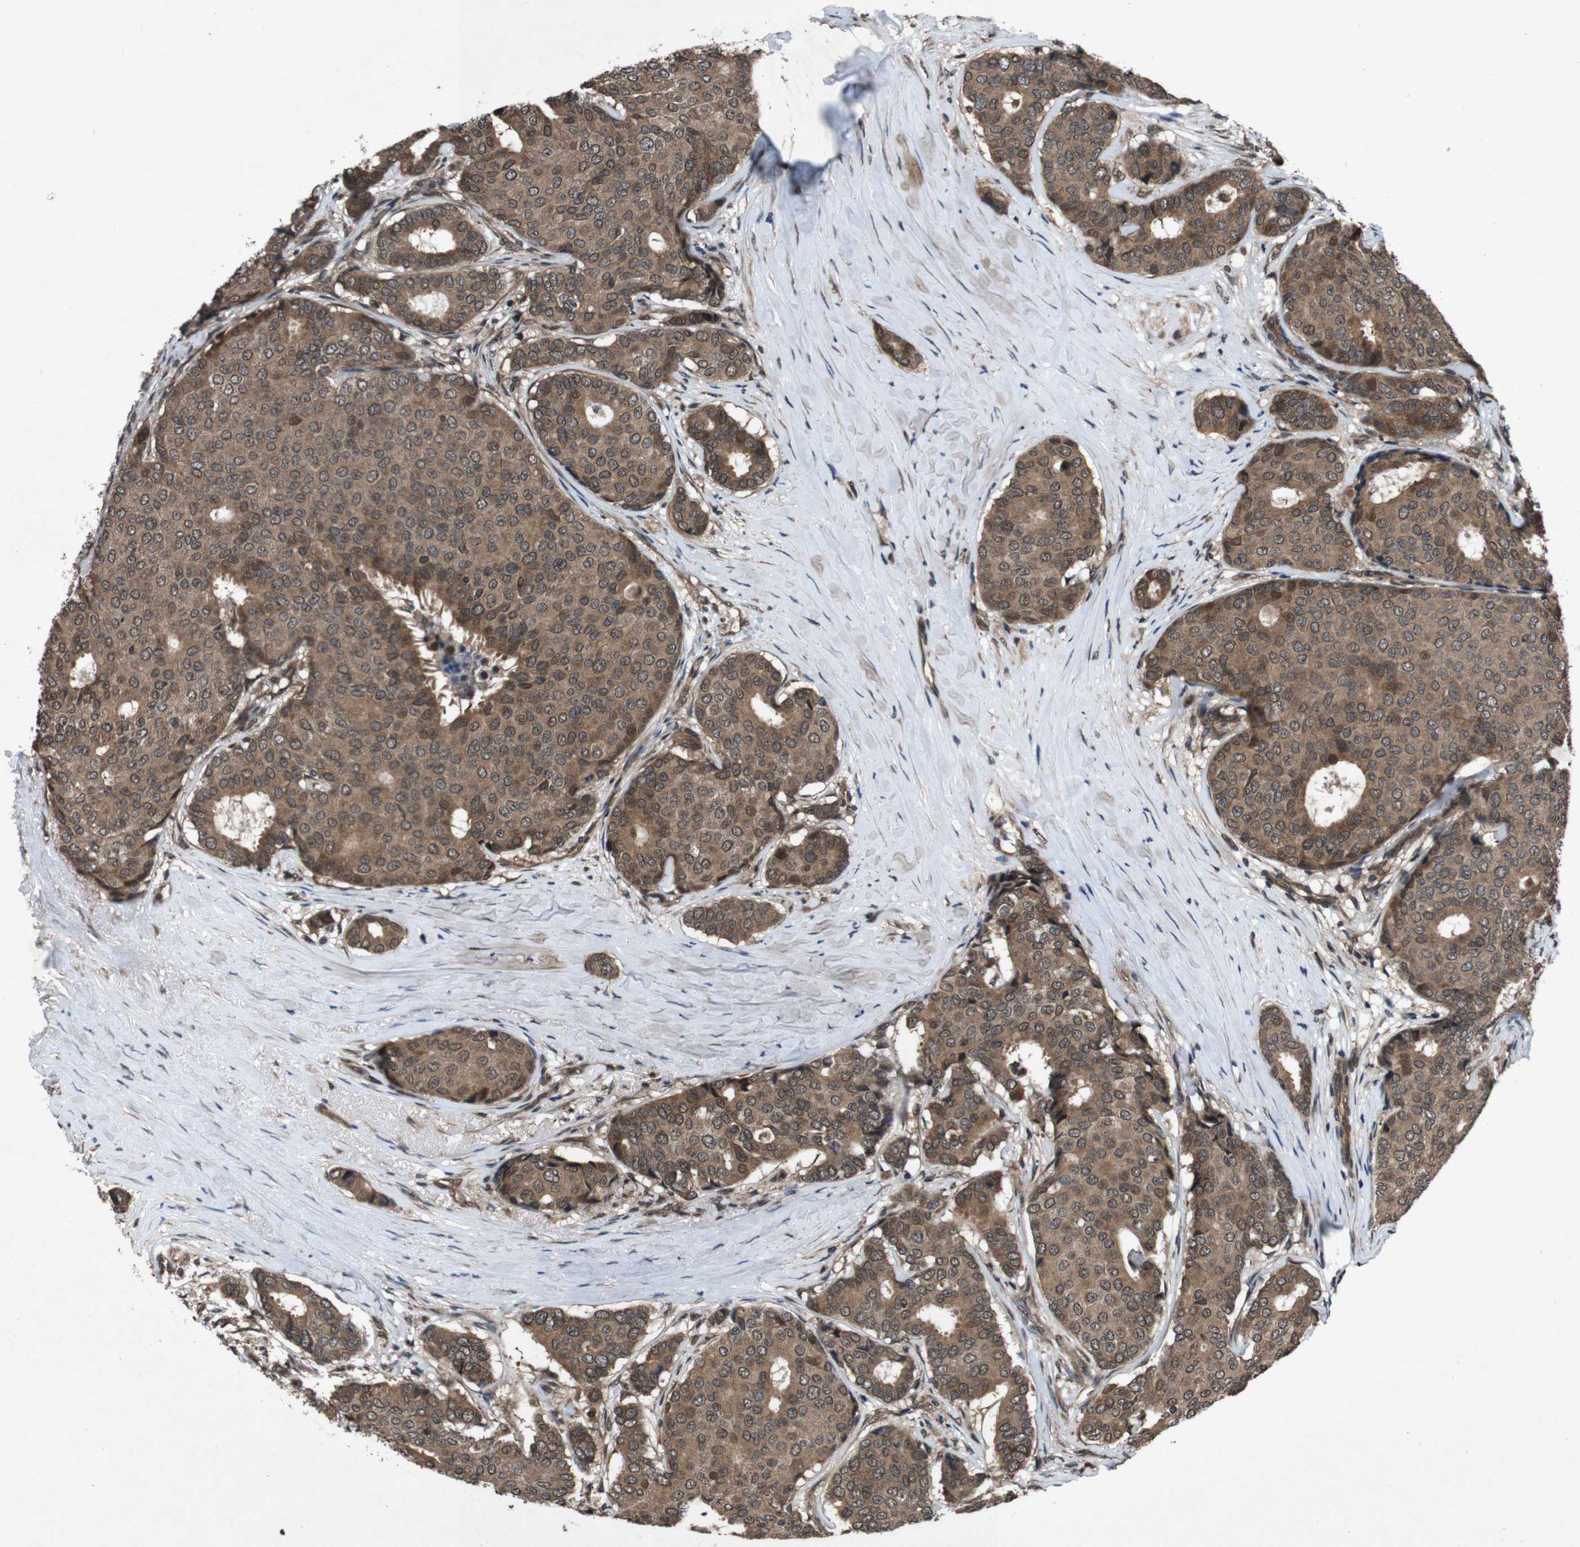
{"staining": {"intensity": "moderate", "quantity": ">75%", "location": "cytoplasmic/membranous"}, "tissue": "breast cancer", "cell_type": "Tumor cells", "image_type": "cancer", "snomed": [{"axis": "morphology", "description": "Duct carcinoma"}, {"axis": "topography", "description": "Breast"}], "caption": "Protein expression analysis of human infiltrating ductal carcinoma (breast) reveals moderate cytoplasmic/membranous staining in about >75% of tumor cells. Immunohistochemistry stains the protein of interest in brown and the nuclei are stained blue.", "gene": "SOCS1", "patient": {"sex": "female", "age": 75}}